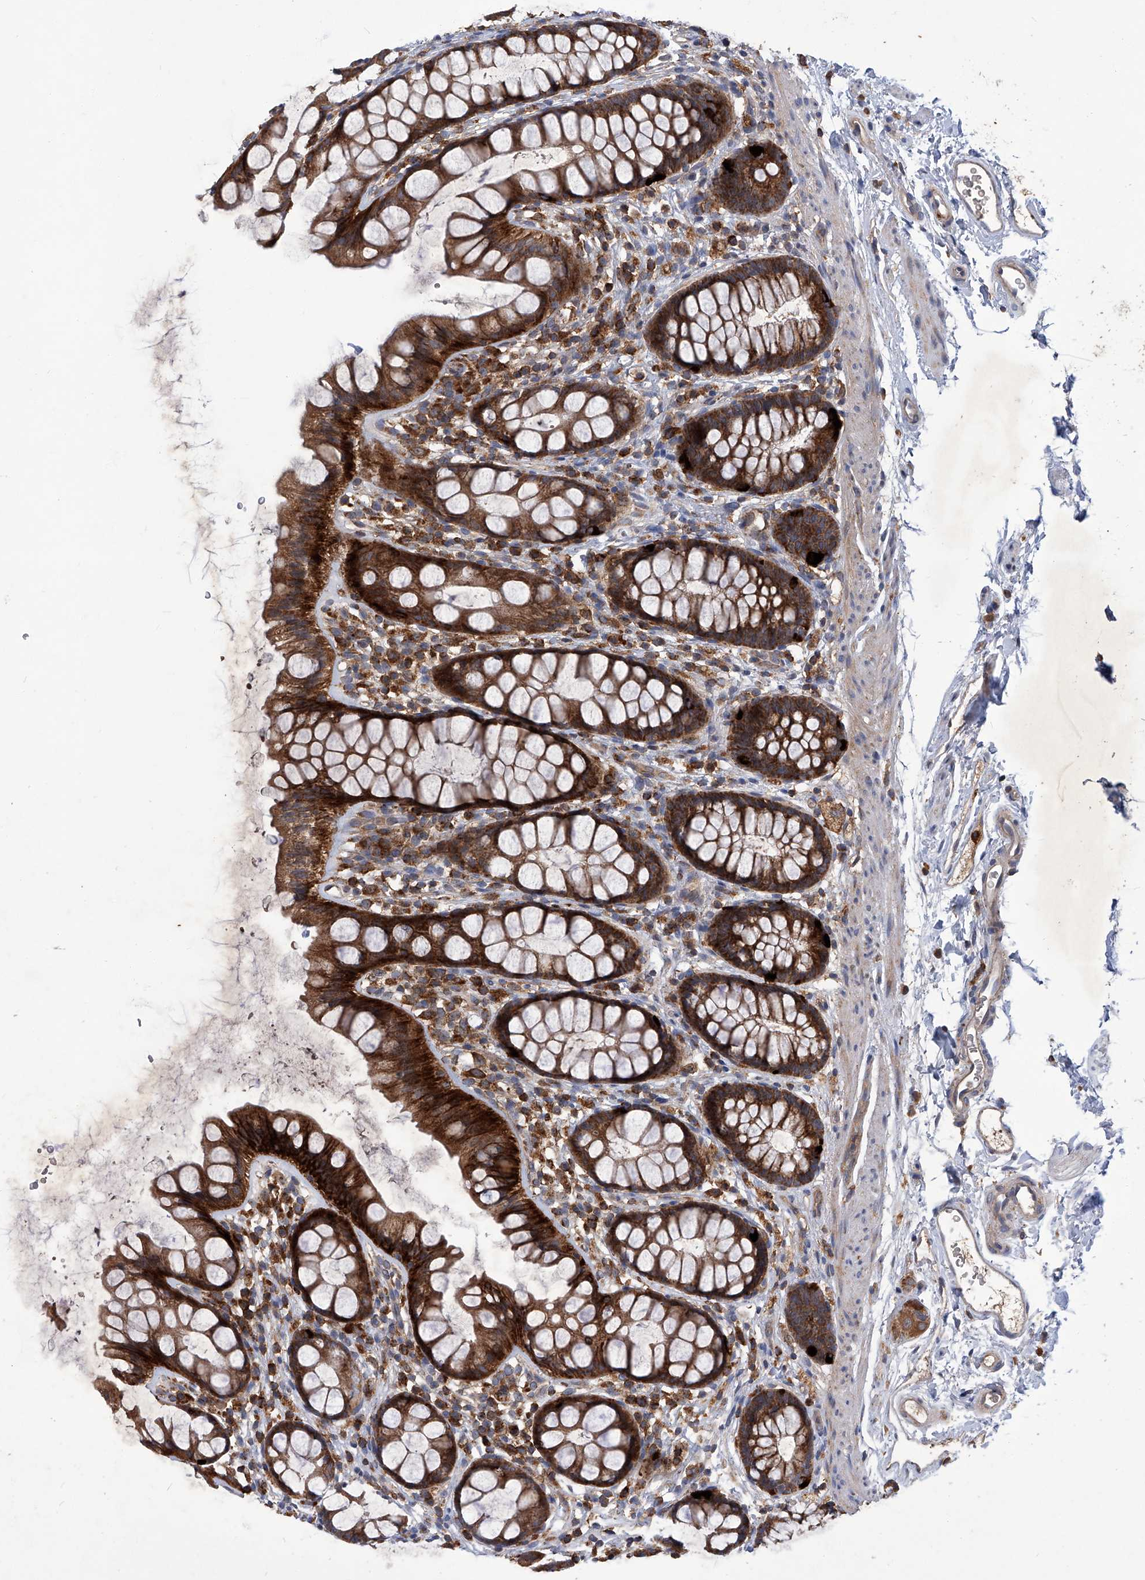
{"staining": {"intensity": "strong", "quantity": ">75%", "location": "cytoplasmic/membranous"}, "tissue": "rectum", "cell_type": "Glandular cells", "image_type": "normal", "snomed": [{"axis": "morphology", "description": "Normal tissue, NOS"}, {"axis": "topography", "description": "Rectum"}], "caption": "Immunohistochemistry (DAB) staining of benign rectum exhibits strong cytoplasmic/membranous protein positivity in about >75% of glandular cells.", "gene": "TNFRSF13B", "patient": {"sex": "female", "age": 65}}